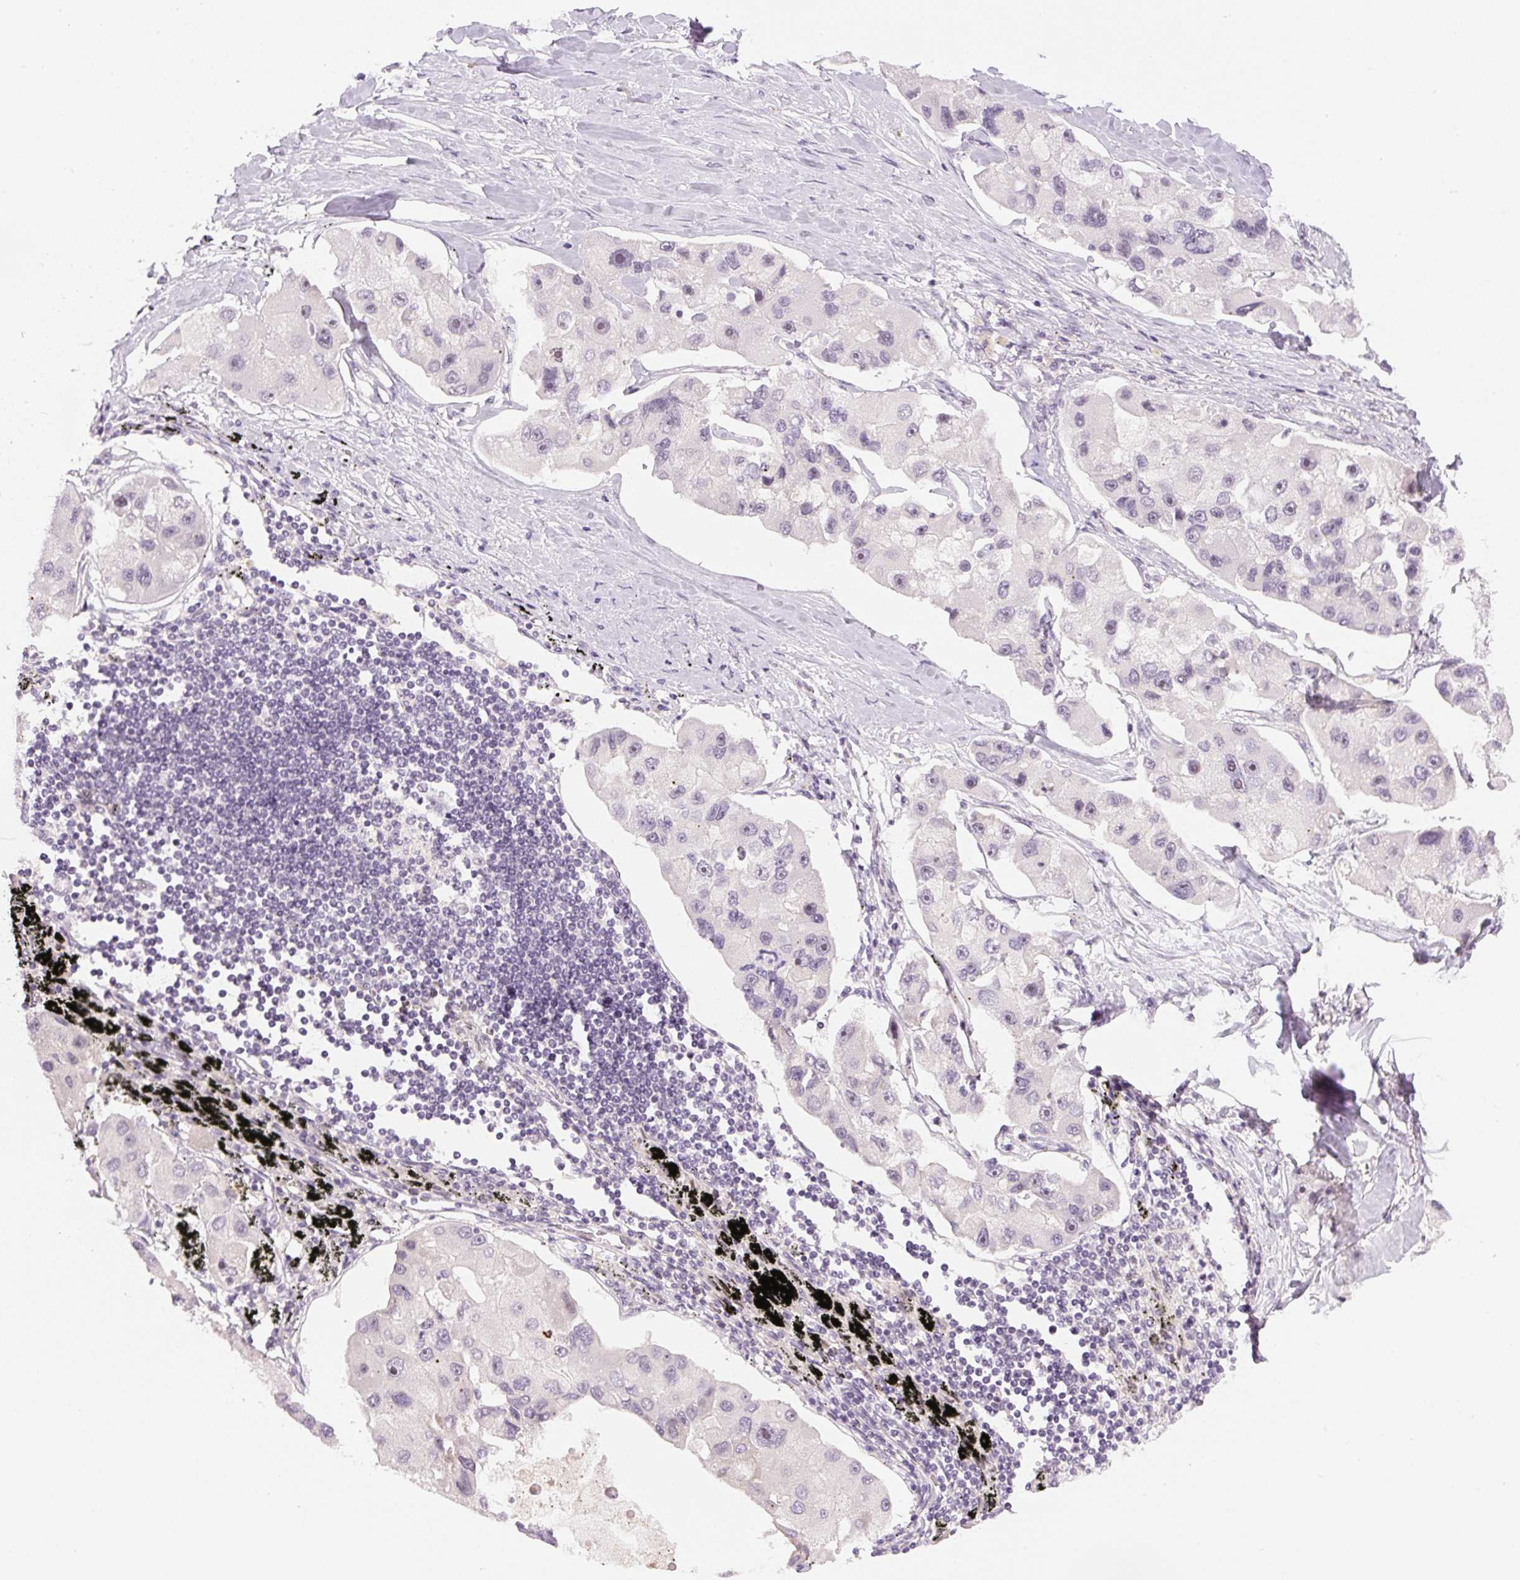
{"staining": {"intensity": "negative", "quantity": "none", "location": "none"}, "tissue": "lung cancer", "cell_type": "Tumor cells", "image_type": "cancer", "snomed": [{"axis": "morphology", "description": "Adenocarcinoma, NOS"}, {"axis": "topography", "description": "Lung"}], "caption": "The photomicrograph shows no significant expression in tumor cells of lung cancer (adenocarcinoma). (Stains: DAB (3,3'-diaminobenzidine) IHC with hematoxylin counter stain, Microscopy: brightfield microscopy at high magnification).", "gene": "SGF29", "patient": {"sex": "female", "age": 54}}